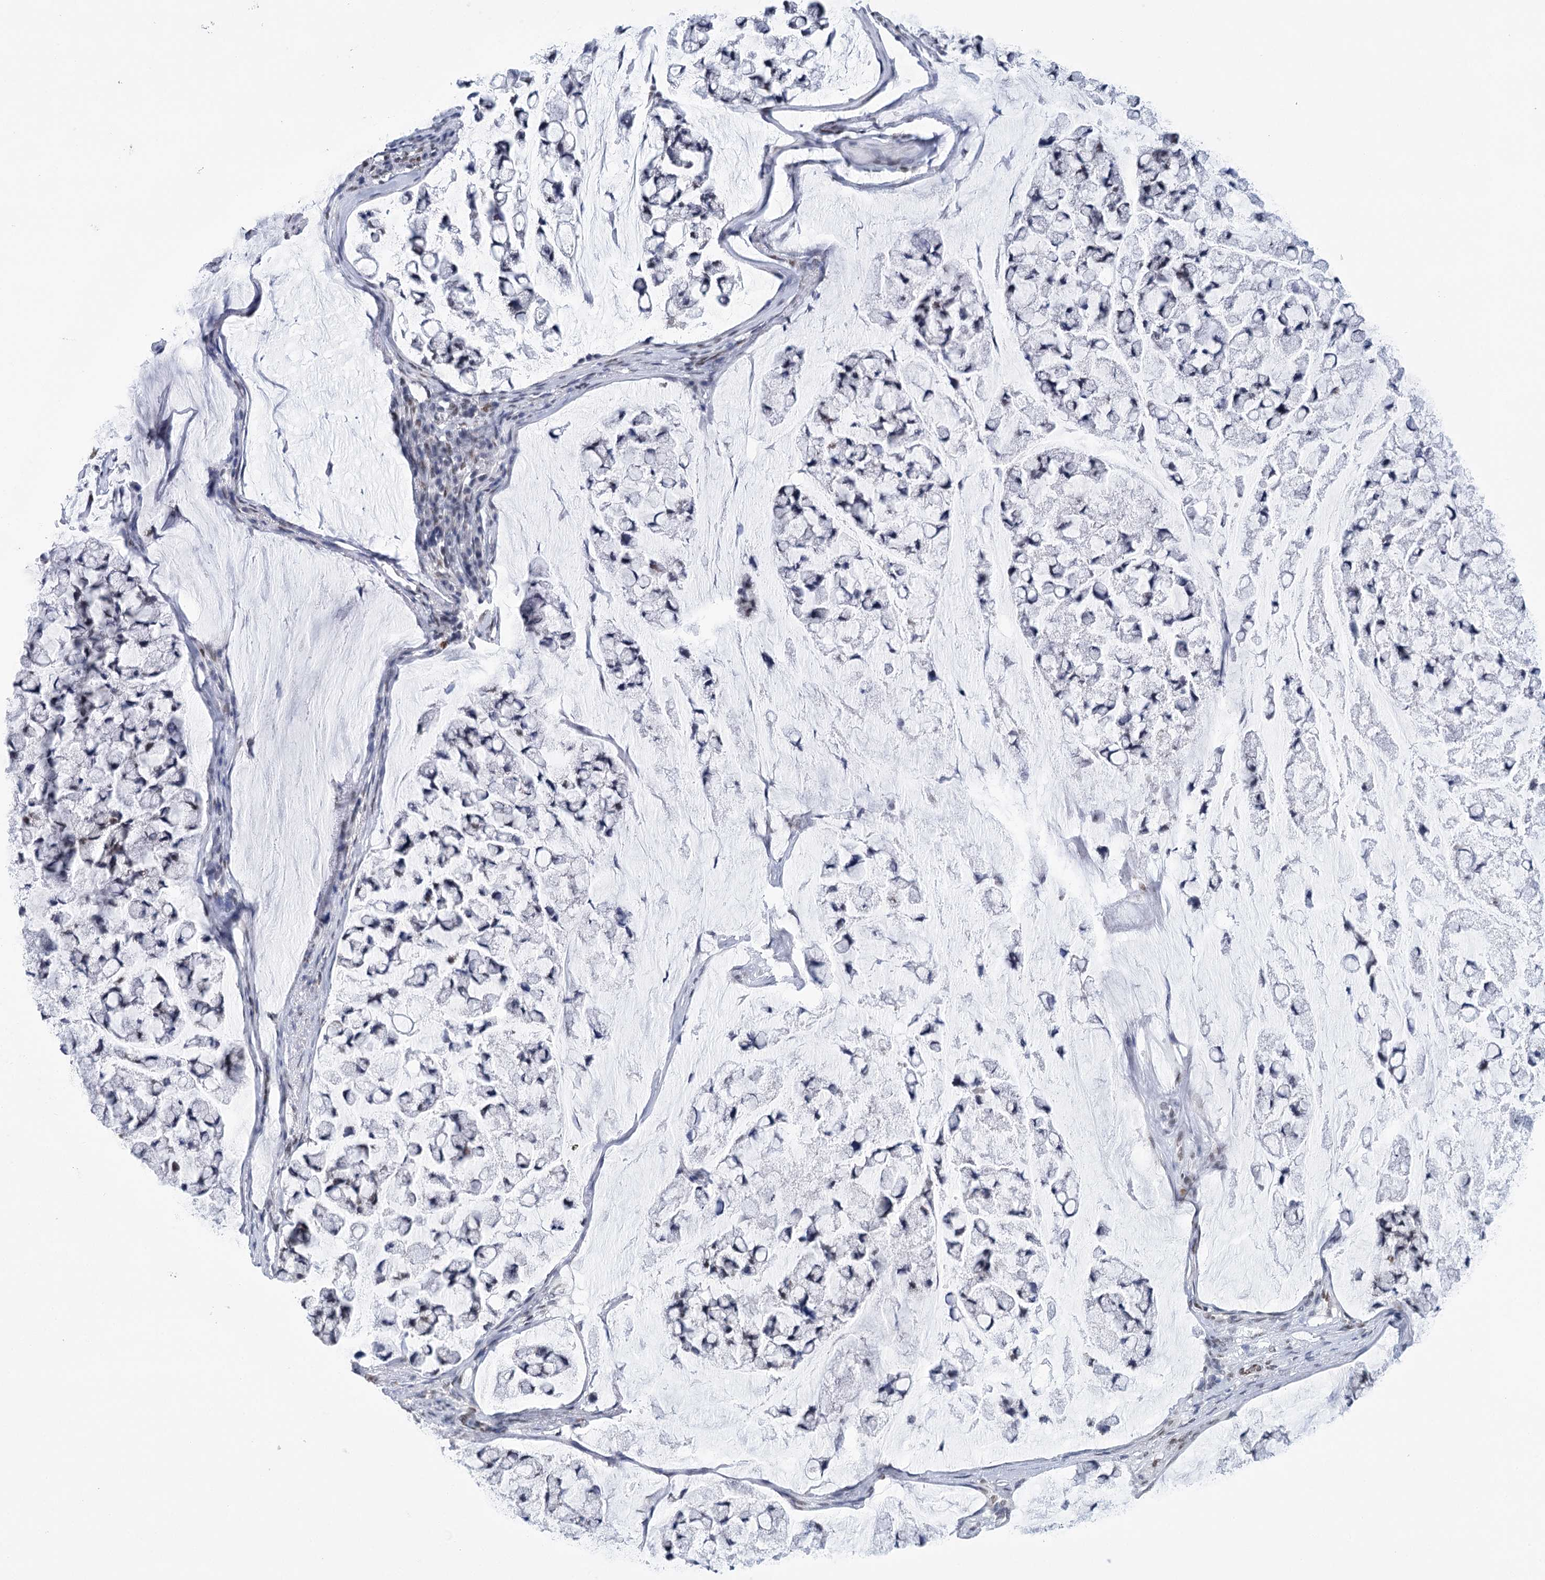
{"staining": {"intensity": "negative", "quantity": "none", "location": "none"}, "tissue": "stomach cancer", "cell_type": "Tumor cells", "image_type": "cancer", "snomed": [{"axis": "morphology", "description": "Adenocarcinoma, NOS"}, {"axis": "topography", "description": "Stomach, lower"}], "caption": "This is an immunohistochemistry (IHC) histopathology image of human stomach adenocarcinoma. There is no expression in tumor cells.", "gene": "HNRNPA0", "patient": {"sex": "male", "age": 67}}